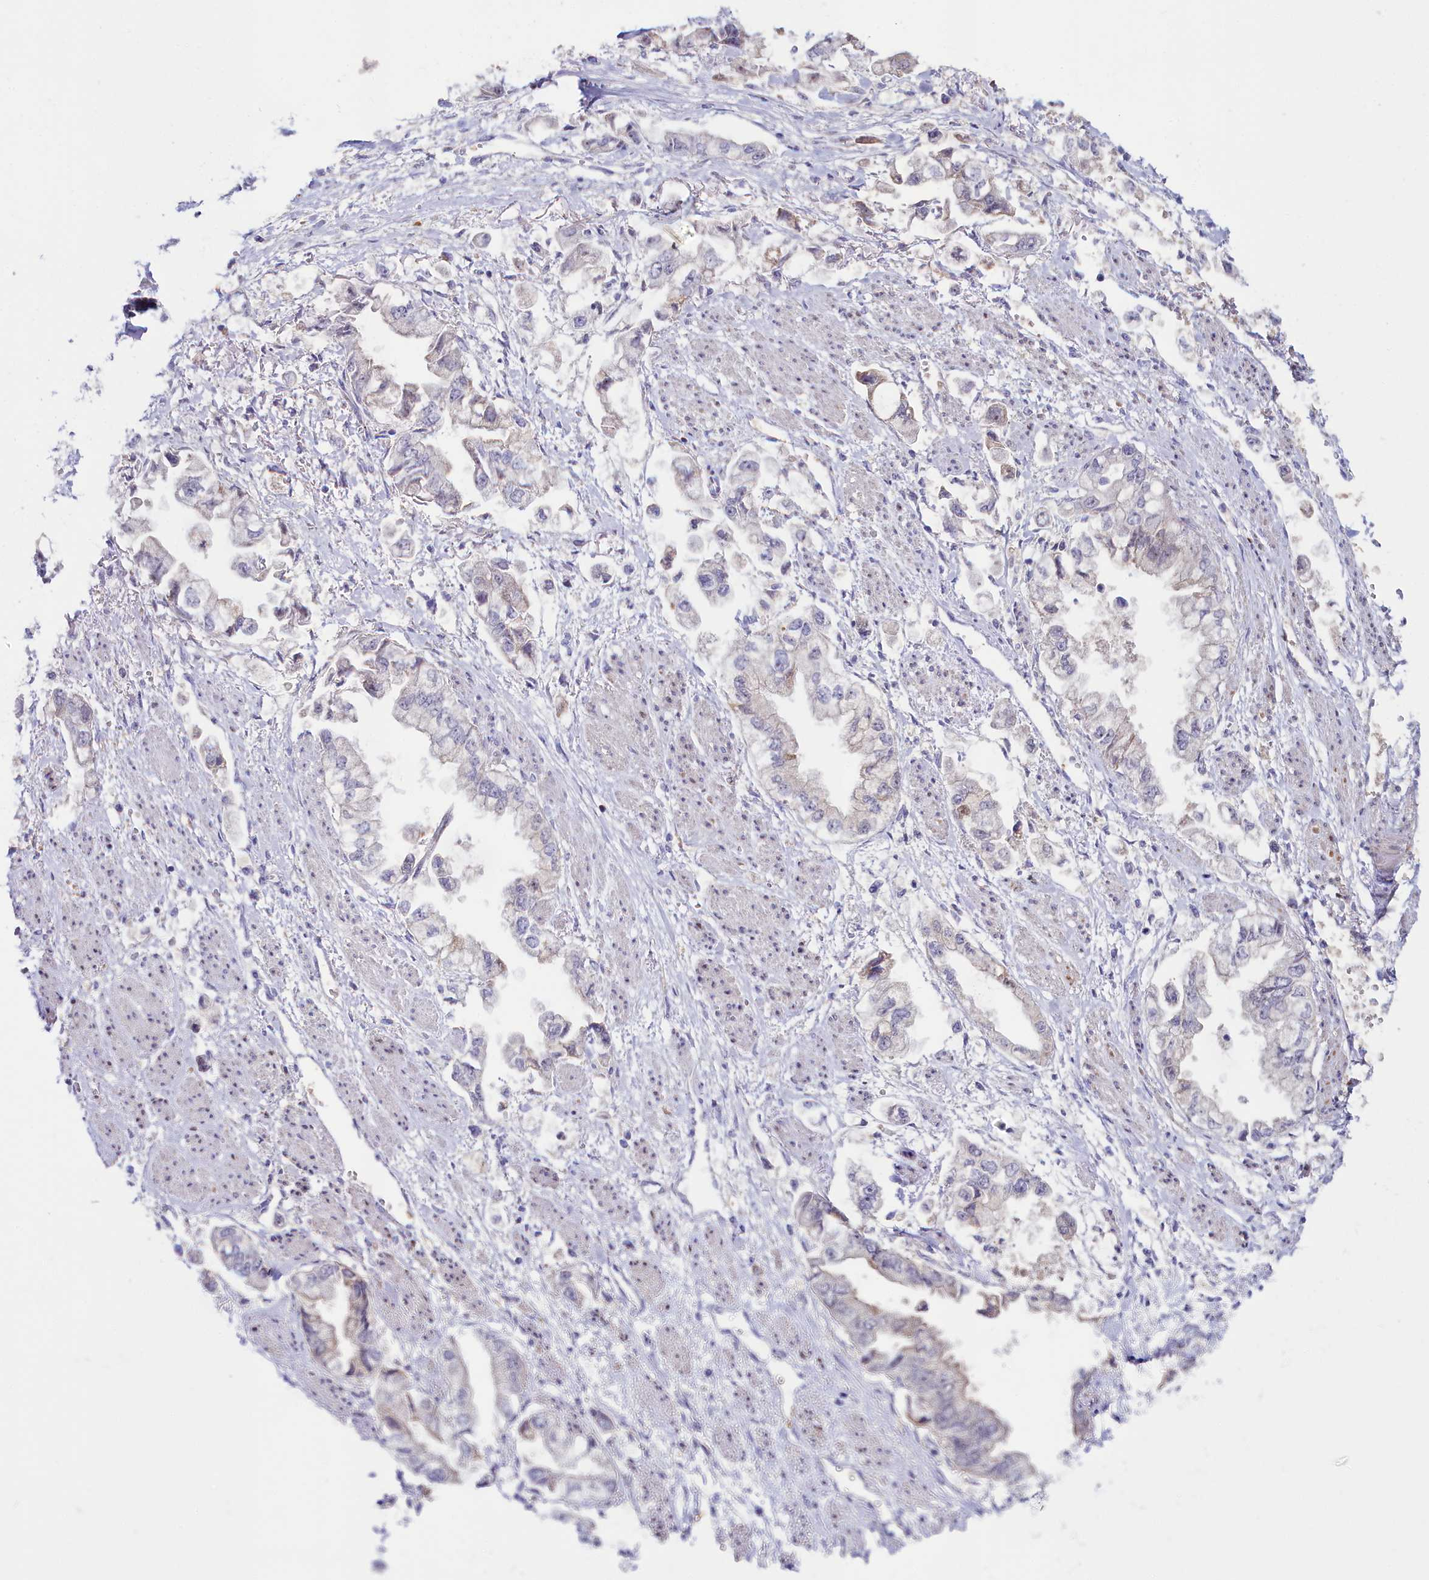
{"staining": {"intensity": "negative", "quantity": "none", "location": "none"}, "tissue": "stomach cancer", "cell_type": "Tumor cells", "image_type": "cancer", "snomed": [{"axis": "morphology", "description": "Adenocarcinoma, NOS"}, {"axis": "topography", "description": "Stomach"}], "caption": "High power microscopy photomicrograph of an immunohistochemistry histopathology image of adenocarcinoma (stomach), revealing no significant expression in tumor cells. (DAB immunohistochemistry with hematoxylin counter stain).", "gene": "KCTD18", "patient": {"sex": "male", "age": 62}}